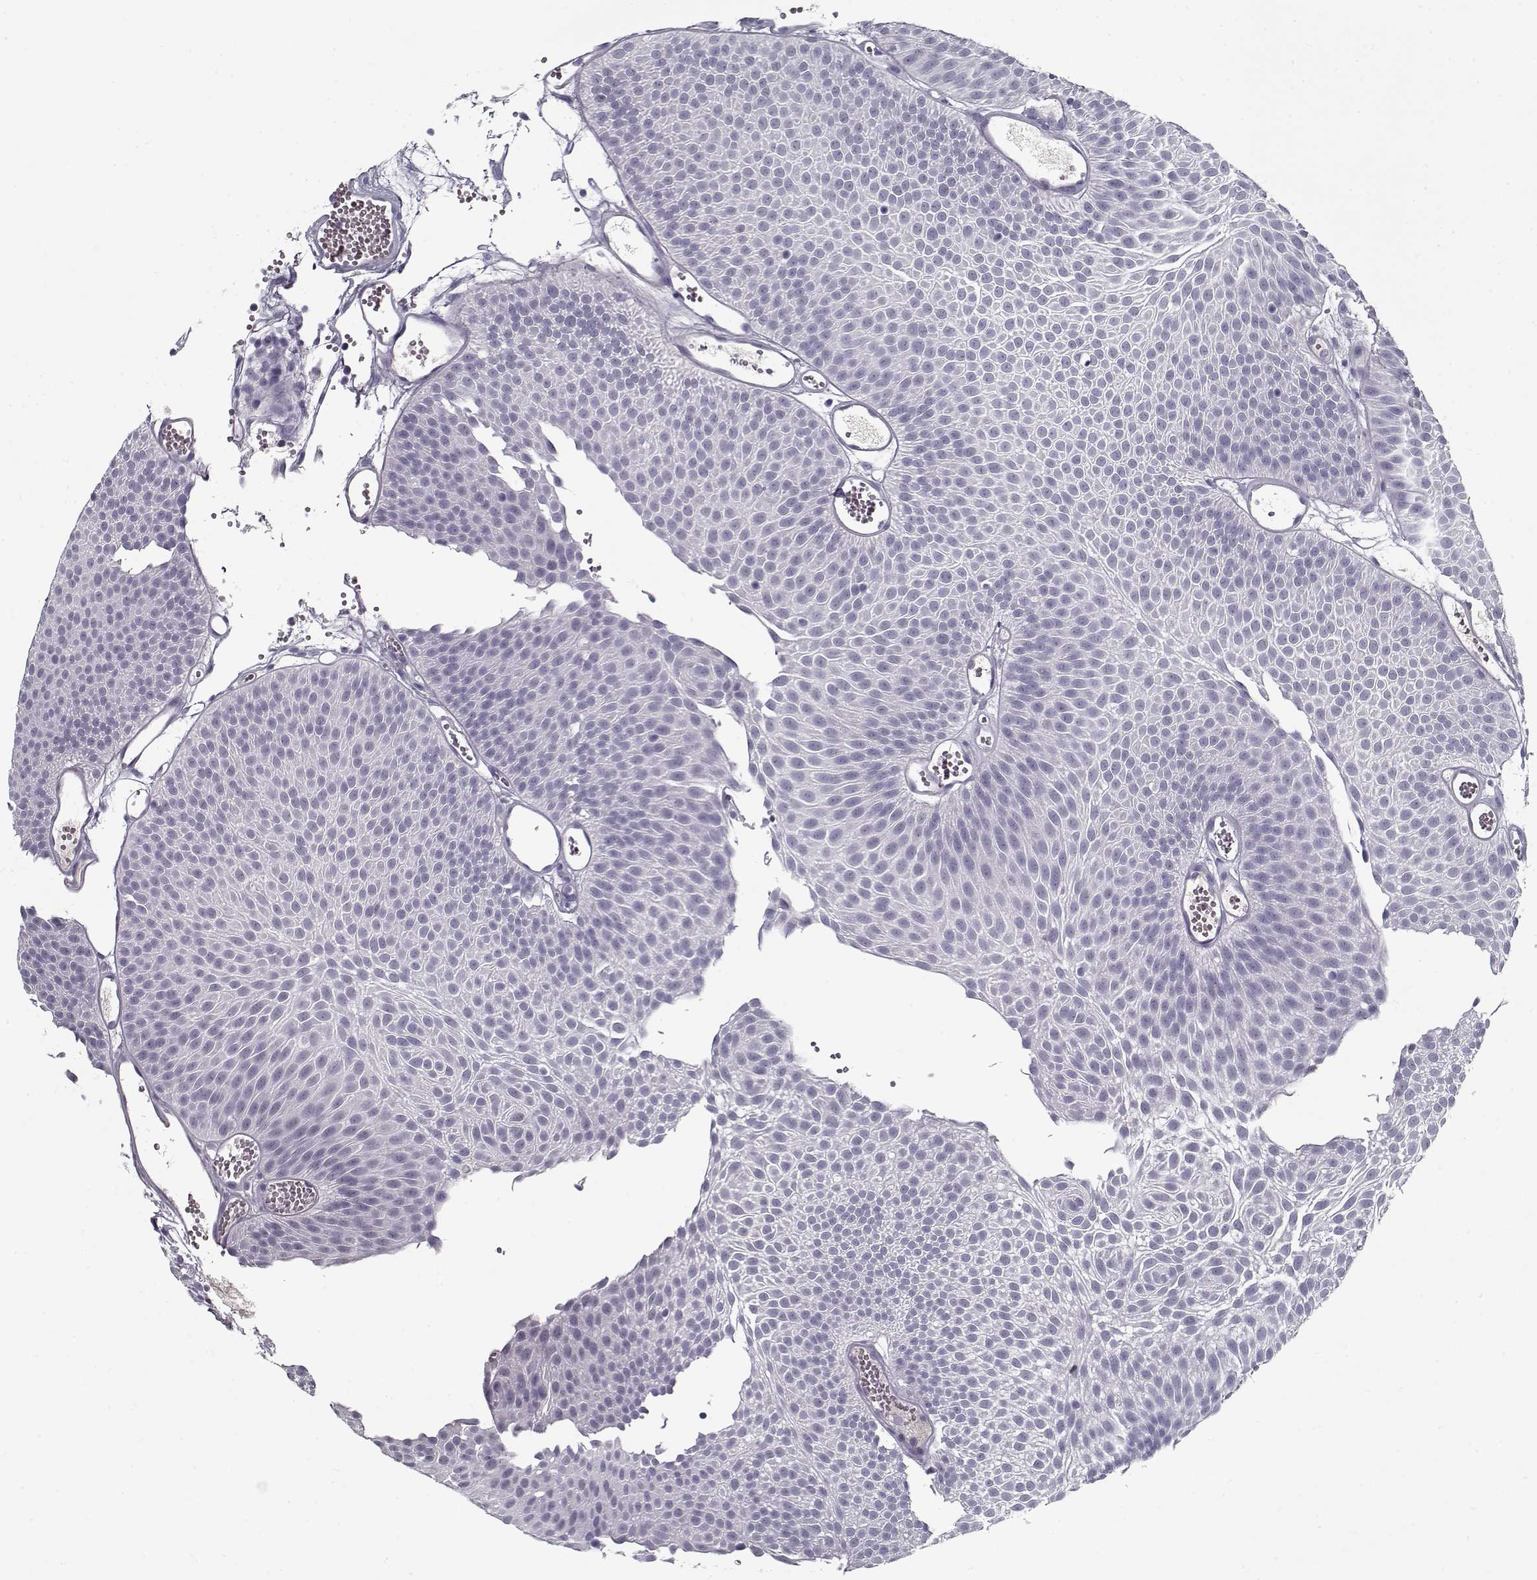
{"staining": {"intensity": "negative", "quantity": "none", "location": "none"}, "tissue": "urothelial cancer", "cell_type": "Tumor cells", "image_type": "cancer", "snomed": [{"axis": "morphology", "description": "Urothelial carcinoma, Low grade"}, {"axis": "topography", "description": "Urinary bladder"}], "caption": "Immunohistochemistry of urothelial cancer reveals no staining in tumor cells. (Brightfield microscopy of DAB (3,3'-diaminobenzidine) immunohistochemistry at high magnification).", "gene": "SPACA9", "patient": {"sex": "male", "age": 52}}